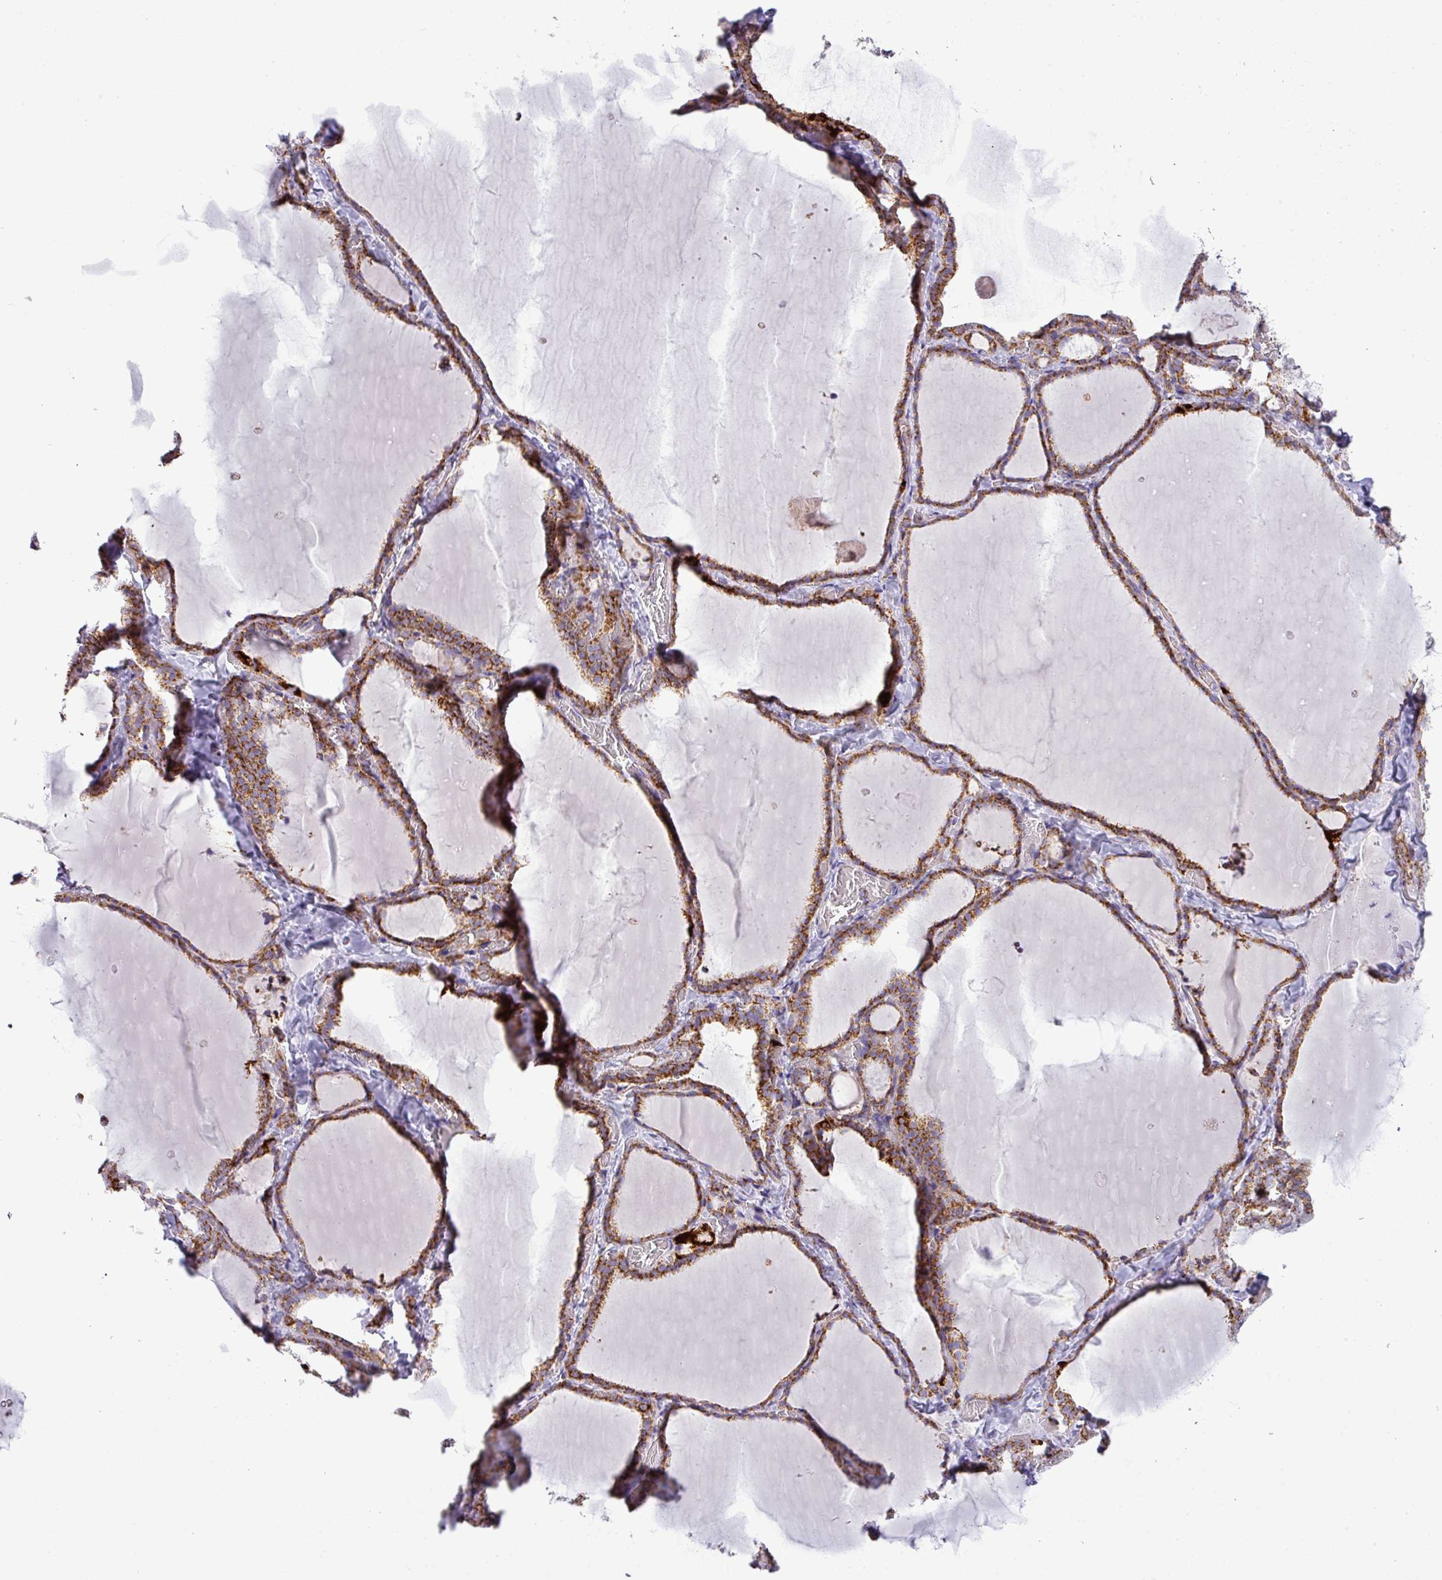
{"staining": {"intensity": "strong", "quantity": ">75%", "location": "cytoplasmic/membranous"}, "tissue": "thyroid gland", "cell_type": "Glandular cells", "image_type": "normal", "snomed": [{"axis": "morphology", "description": "Normal tissue, NOS"}, {"axis": "topography", "description": "Thyroid gland"}], "caption": "The histopathology image reveals staining of benign thyroid gland, revealing strong cytoplasmic/membranous protein staining (brown color) within glandular cells.", "gene": "ZNF81", "patient": {"sex": "female", "age": 22}}